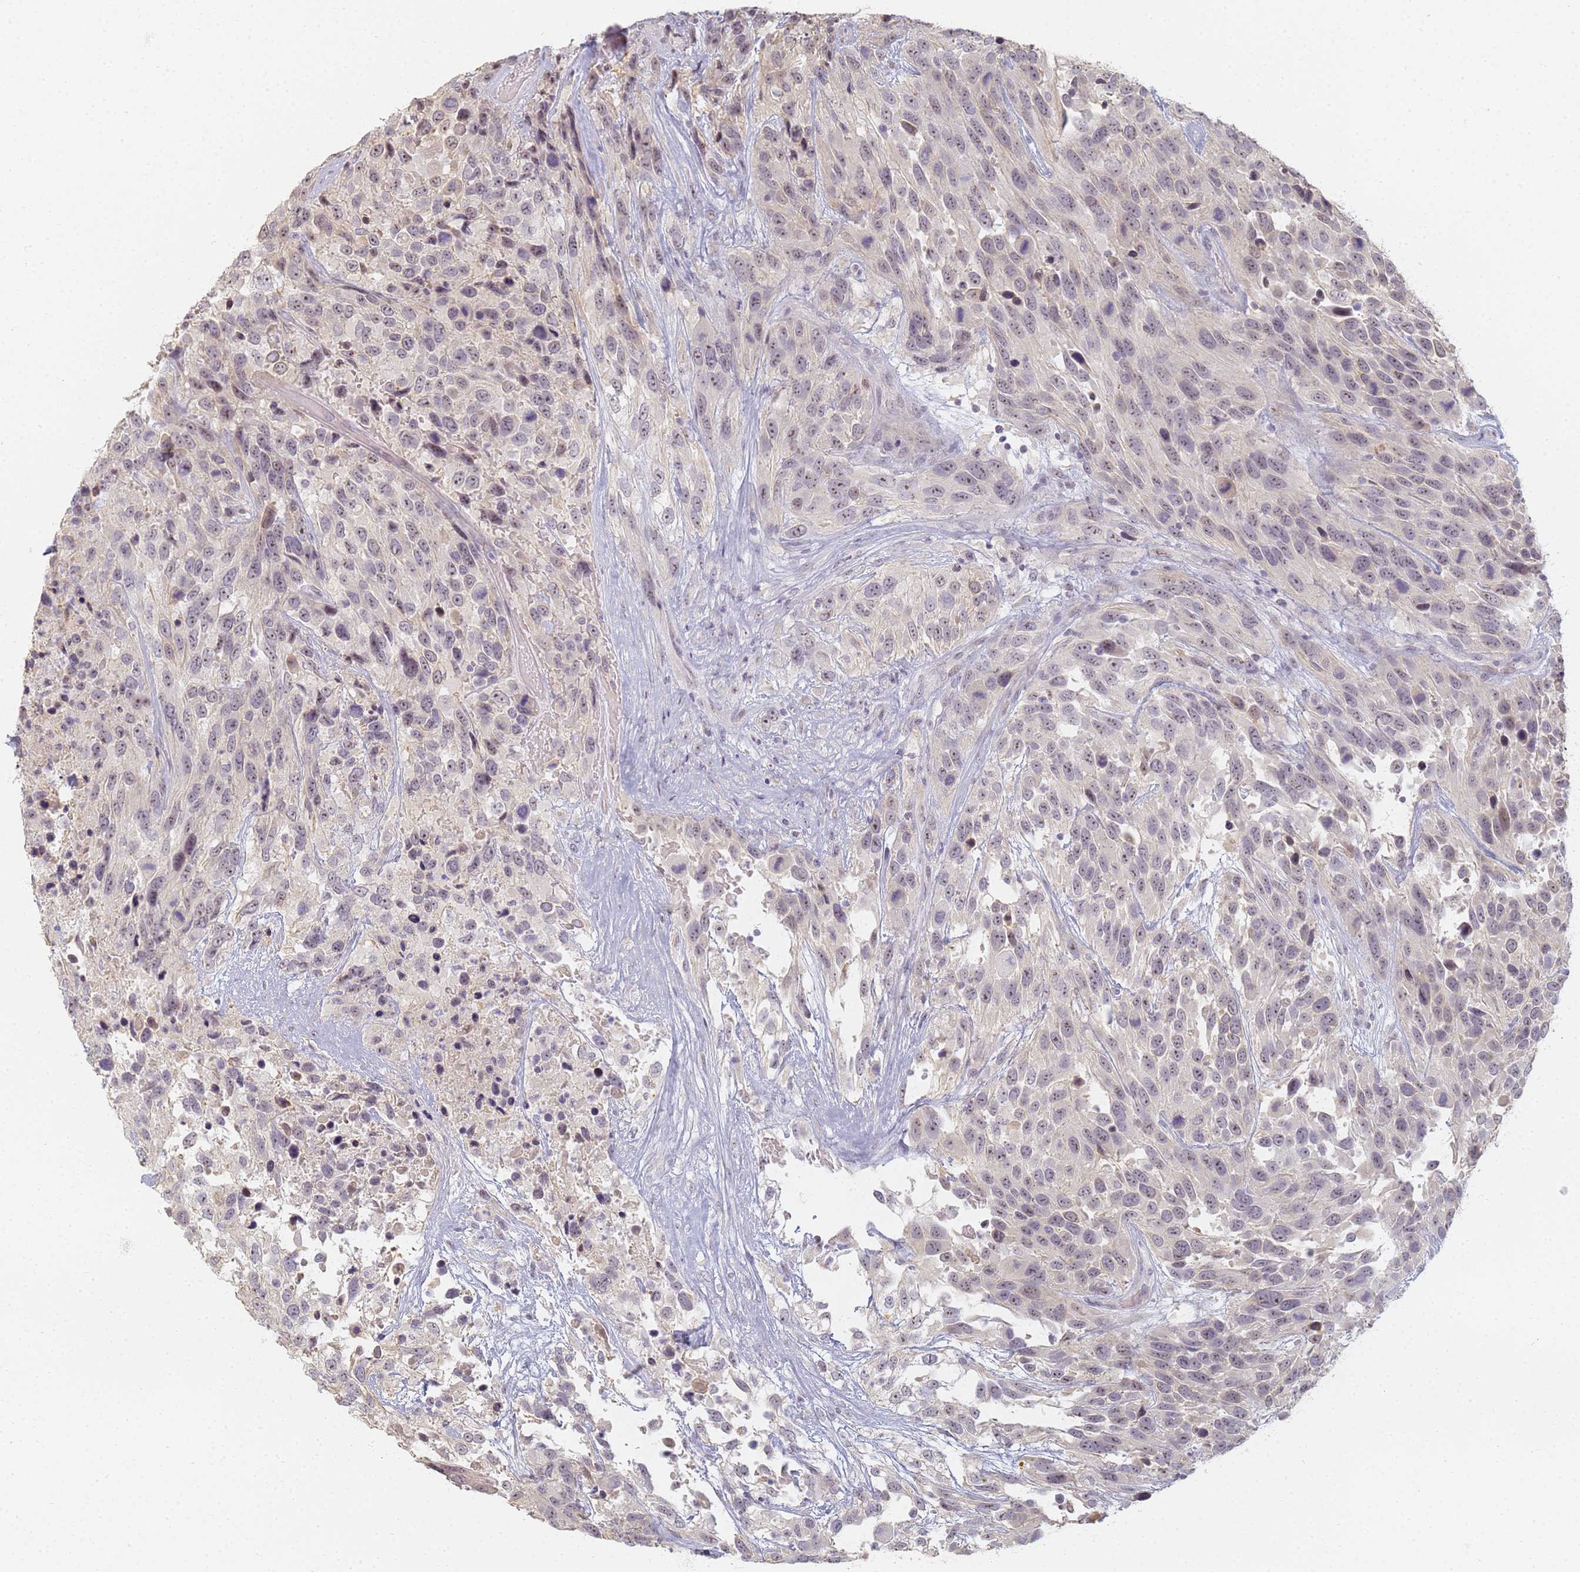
{"staining": {"intensity": "weak", "quantity": "25%-75%", "location": "nuclear"}, "tissue": "urothelial cancer", "cell_type": "Tumor cells", "image_type": "cancer", "snomed": [{"axis": "morphology", "description": "Urothelial carcinoma, High grade"}, {"axis": "topography", "description": "Urinary bladder"}], "caption": "A micrograph of high-grade urothelial carcinoma stained for a protein demonstrates weak nuclear brown staining in tumor cells.", "gene": "SLC38A9", "patient": {"sex": "female", "age": 70}}